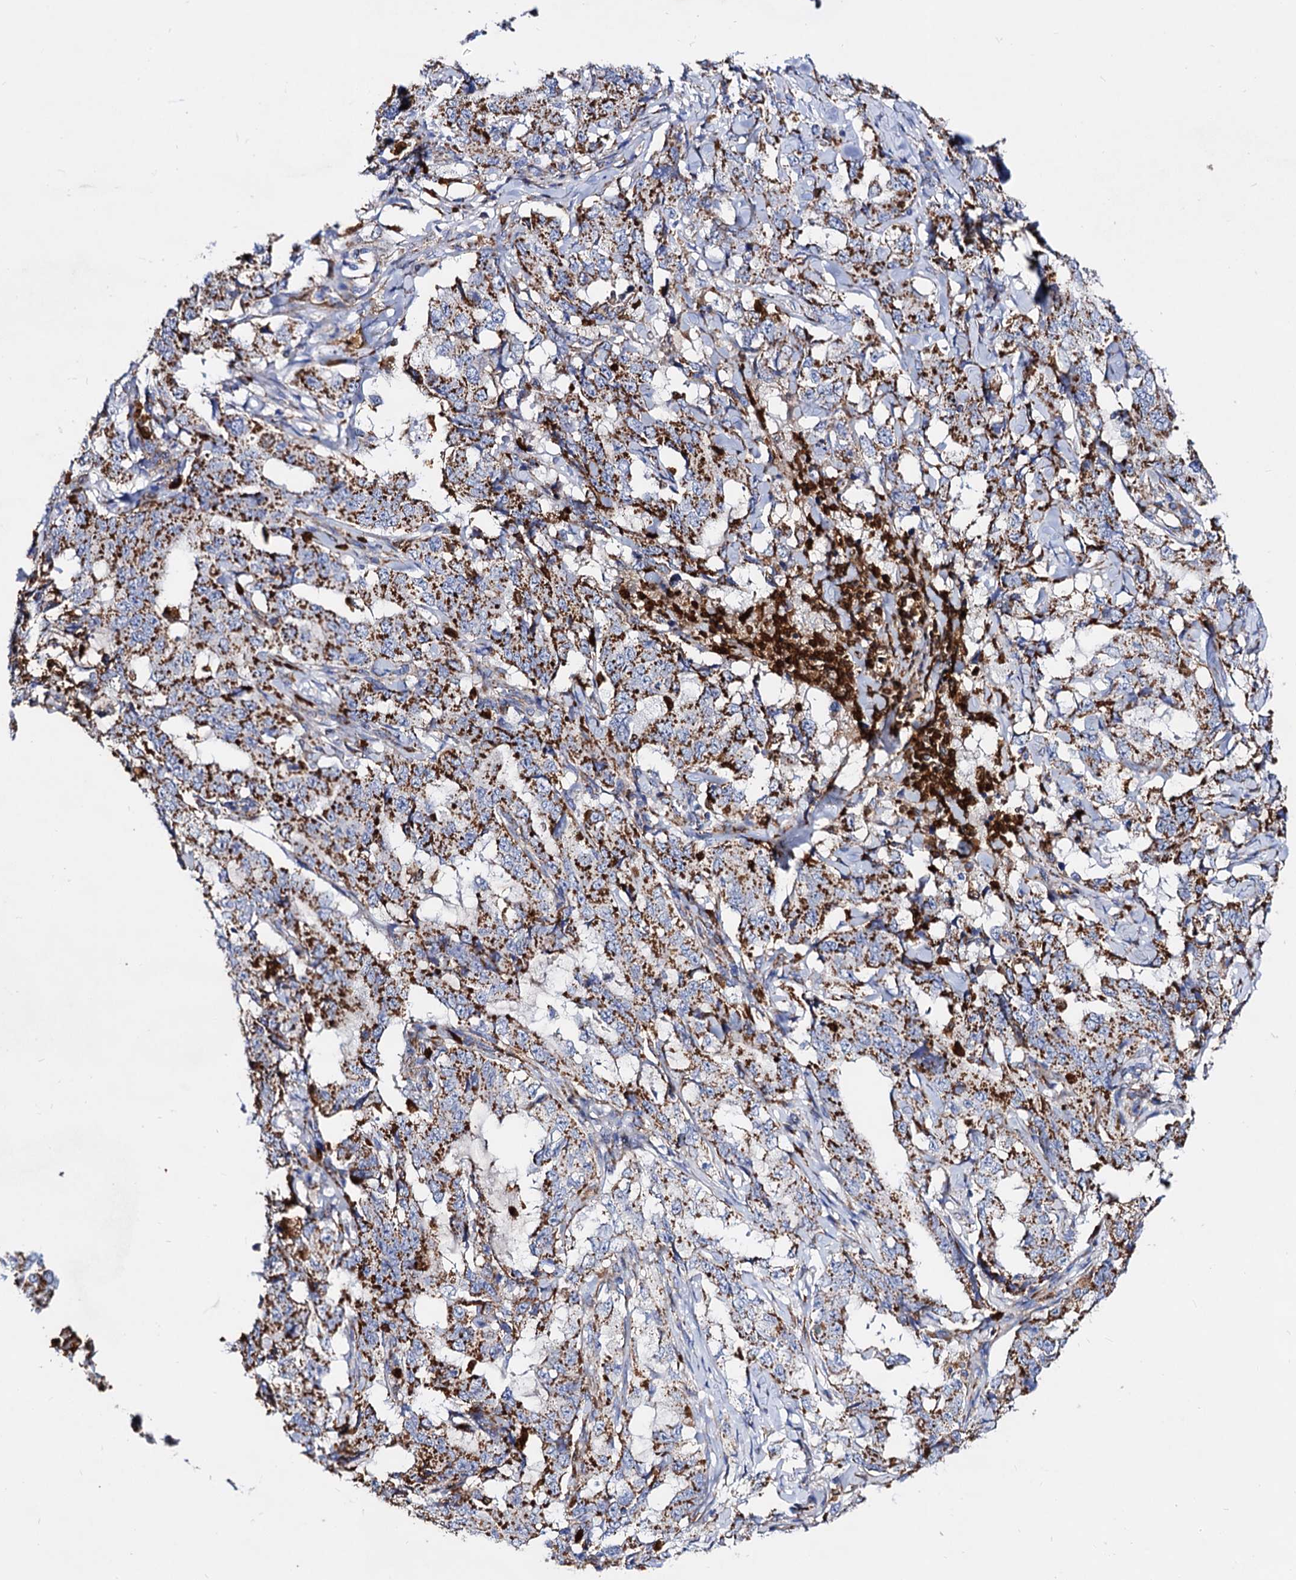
{"staining": {"intensity": "moderate", "quantity": ">75%", "location": "cytoplasmic/membranous"}, "tissue": "lung cancer", "cell_type": "Tumor cells", "image_type": "cancer", "snomed": [{"axis": "morphology", "description": "Adenocarcinoma, NOS"}, {"axis": "topography", "description": "Lung"}], "caption": "Lung adenocarcinoma stained for a protein (brown) demonstrates moderate cytoplasmic/membranous positive expression in about >75% of tumor cells.", "gene": "ACAD9", "patient": {"sex": "female", "age": 51}}